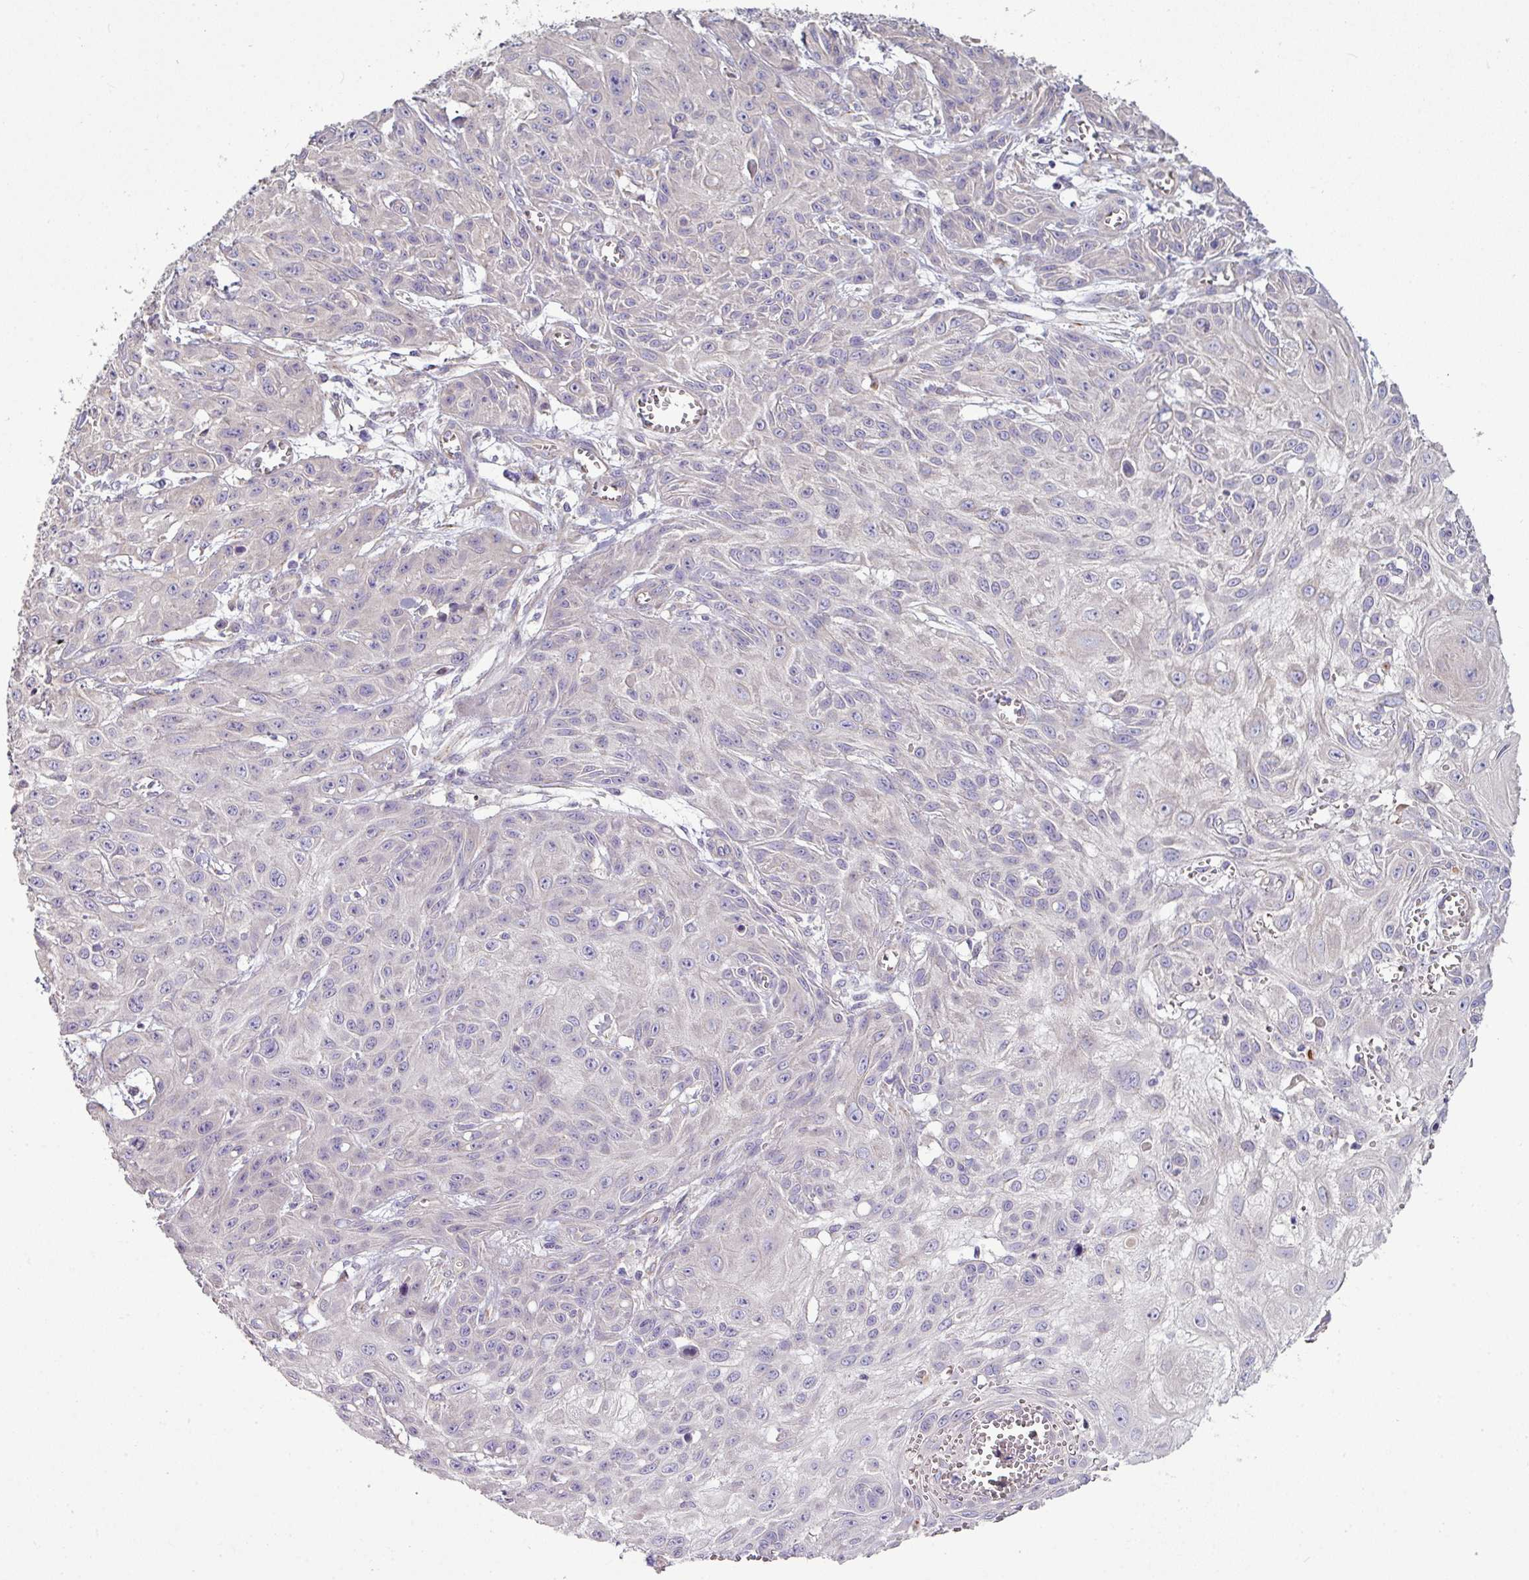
{"staining": {"intensity": "negative", "quantity": "none", "location": "none"}, "tissue": "skin cancer", "cell_type": "Tumor cells", "image_type": "cancer", "snomed": [{"axis": "morphology", "description": "Squamous cell carcinoma, NOS"}, {"axis": "topography", "description": "Skin"}, {"axis": "topography", "description": "Vulva"}], "caption": "Tumor cells are negative for brown protein staining in skin squamous cell carcinoma.", "gene": "LRRC9", "patient": {"sex": "female", "age": 71}}